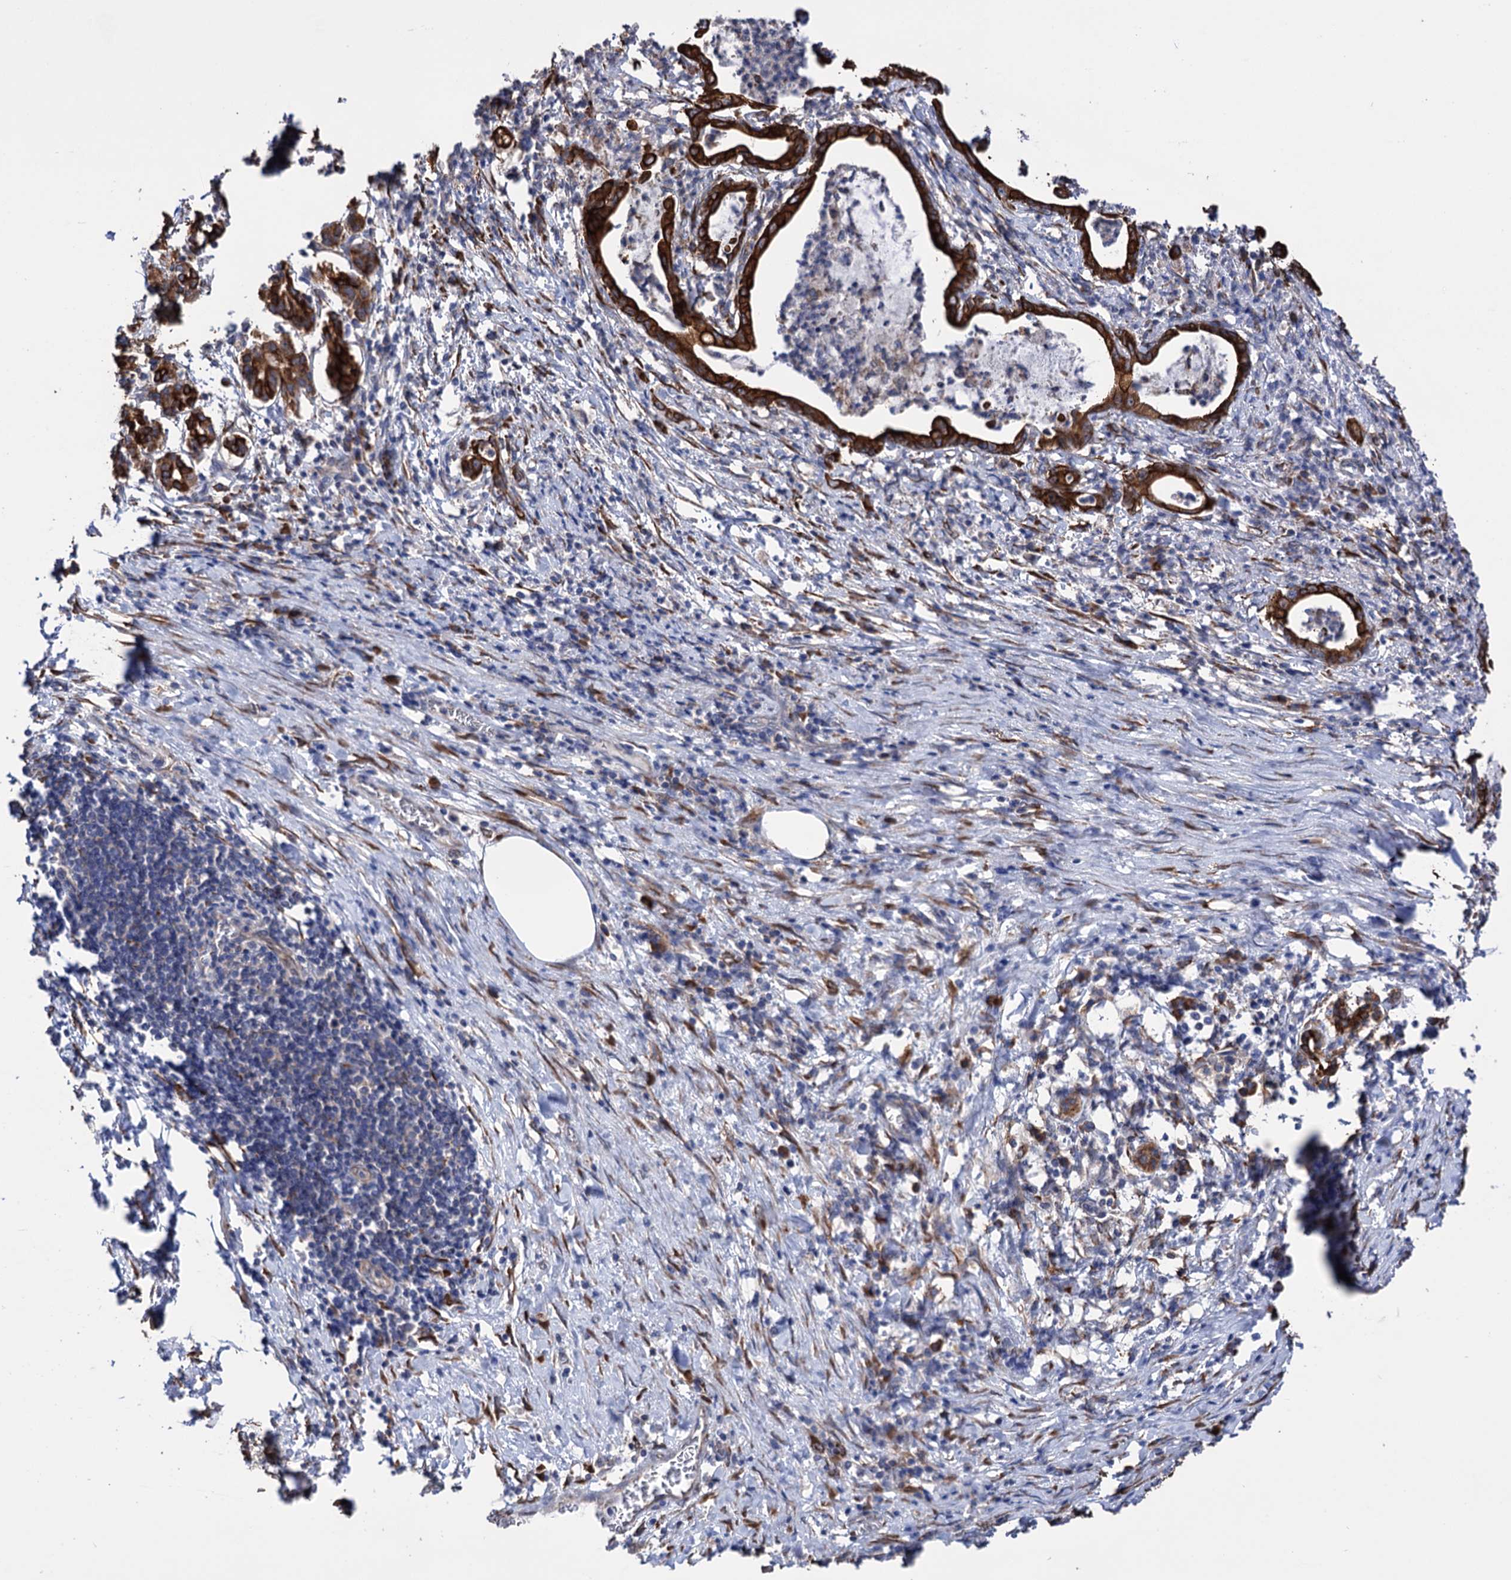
{"staining": {"intensity": "strong", "quantity": ">75%", "location": "cytoplasmic/membranous"}, "tissue": "pancreatic cancer", "cell_type": "Tumor cells", "image_type": "cancer", "snomed": [{"axis": "morphology", "description": "Adenocarcinoma, NOS"}, {"axis": "topography", "description": "Pancreas"}], "caption": "The micrograph reveals a brown stain indicating the presence of a protein in the cytoplasmic/membranous of tumor cells in pancreatic adenocarcinoma. The staining was performed using DAB (3,3'-diaminobenzidine), with brown indicating positive protein expression. Nuclei are stained blue with hematoxylin.", "gene": "CDAN1", "patient": {"sex": "female", "age": 55}}